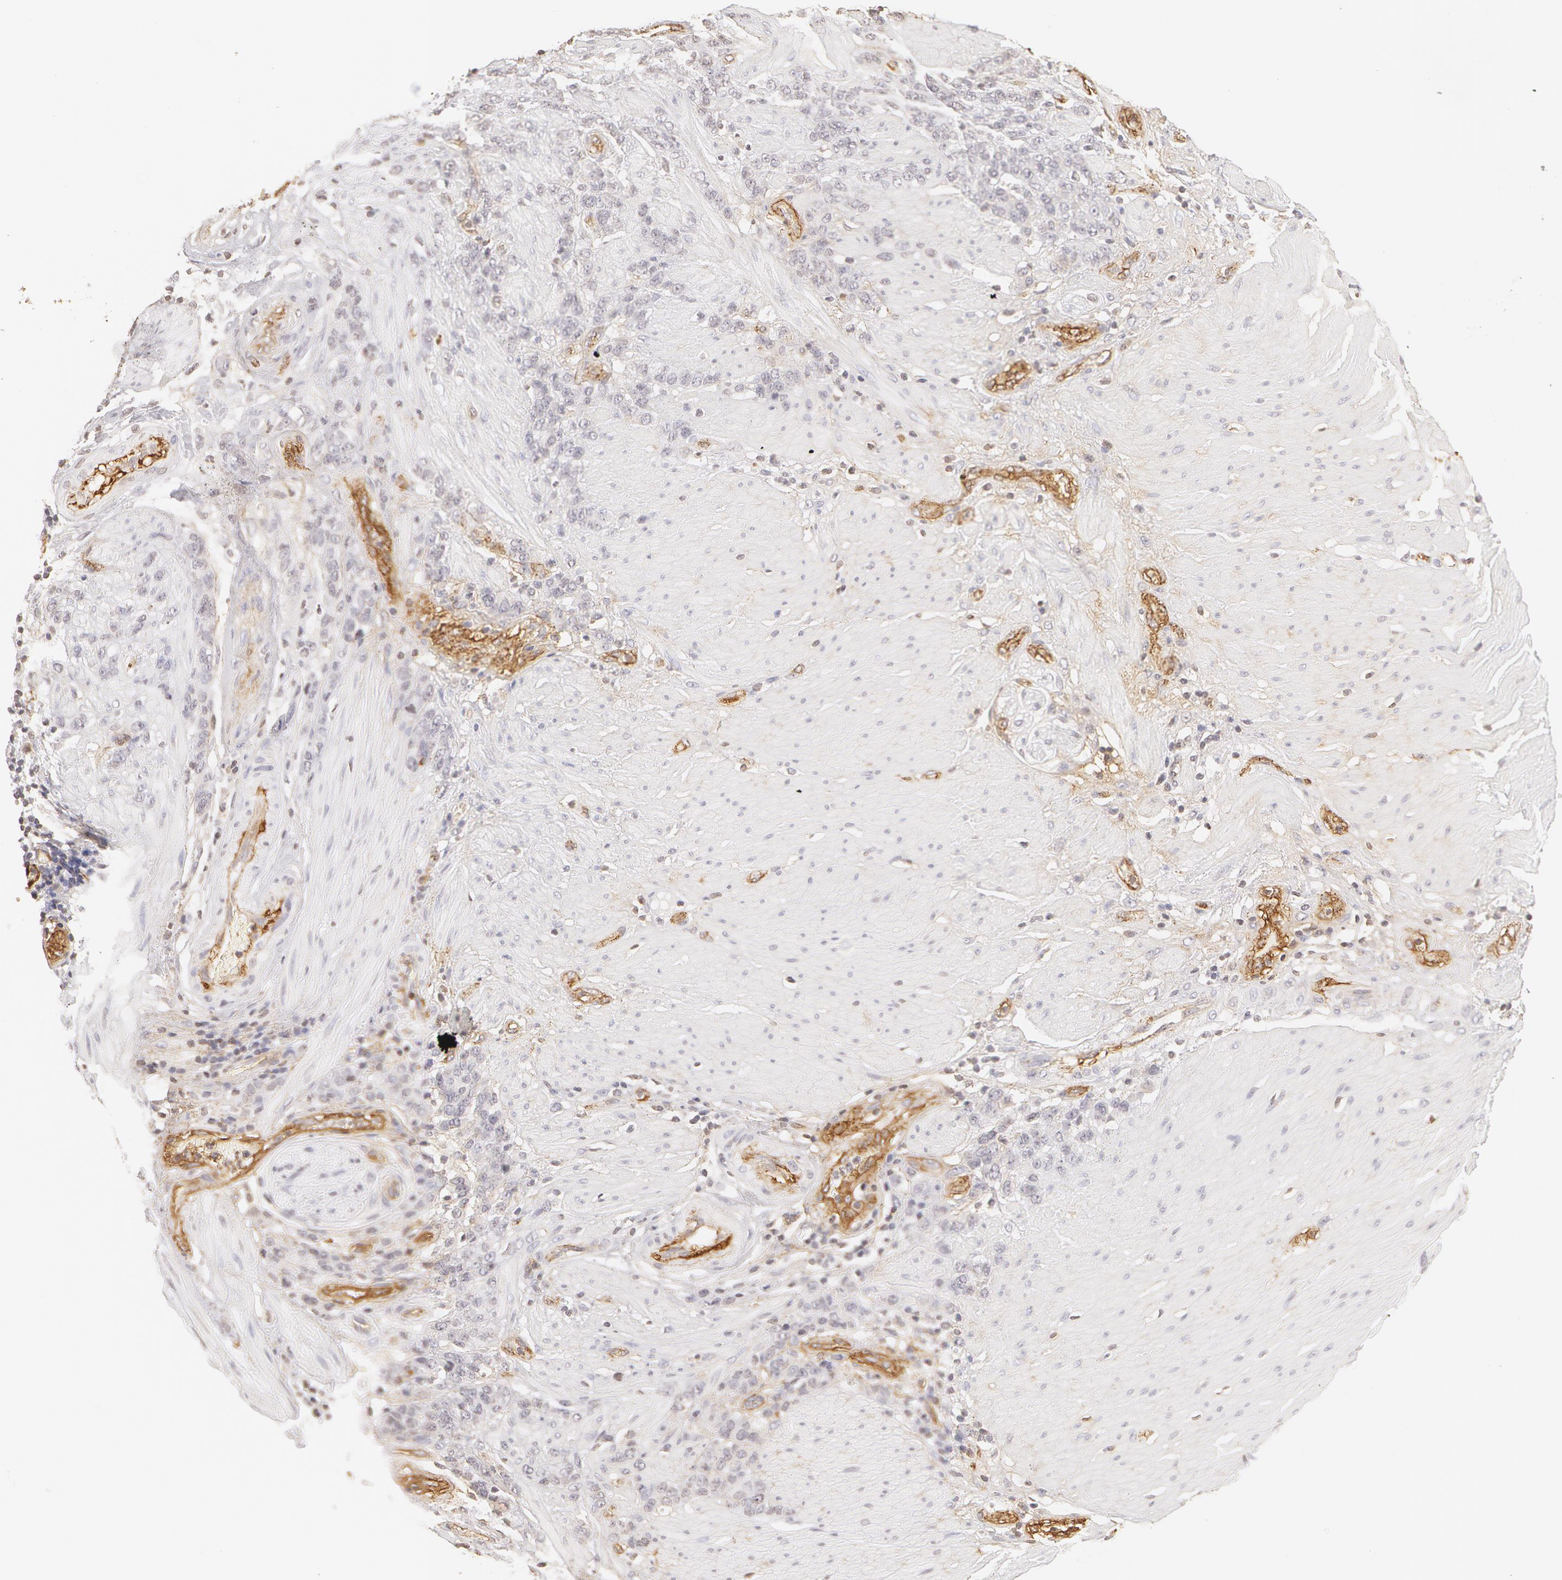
{"staining": {"intensity": "negative", "quantity": "none", "location": "none"}, "tissue": "stomach cancer", "cell_type": "Tumor cells", "image_type": "cancer", "snomed": [{"axis": "morphology", "description": "Adenocarcinoma, NOS"}, {"axis": "topography", "description": "Stomach, lower"}], "caption": "Immunohistochemical staining of human adenocarcinoma (stomach) displays no significant staining in tumor cells. (Brightfield microscopy of DAB (3,3'-diaminobenzidine) IHC at high magnification).", "gene": "VWF", "patient": {"sex": "male", "age": 88}}